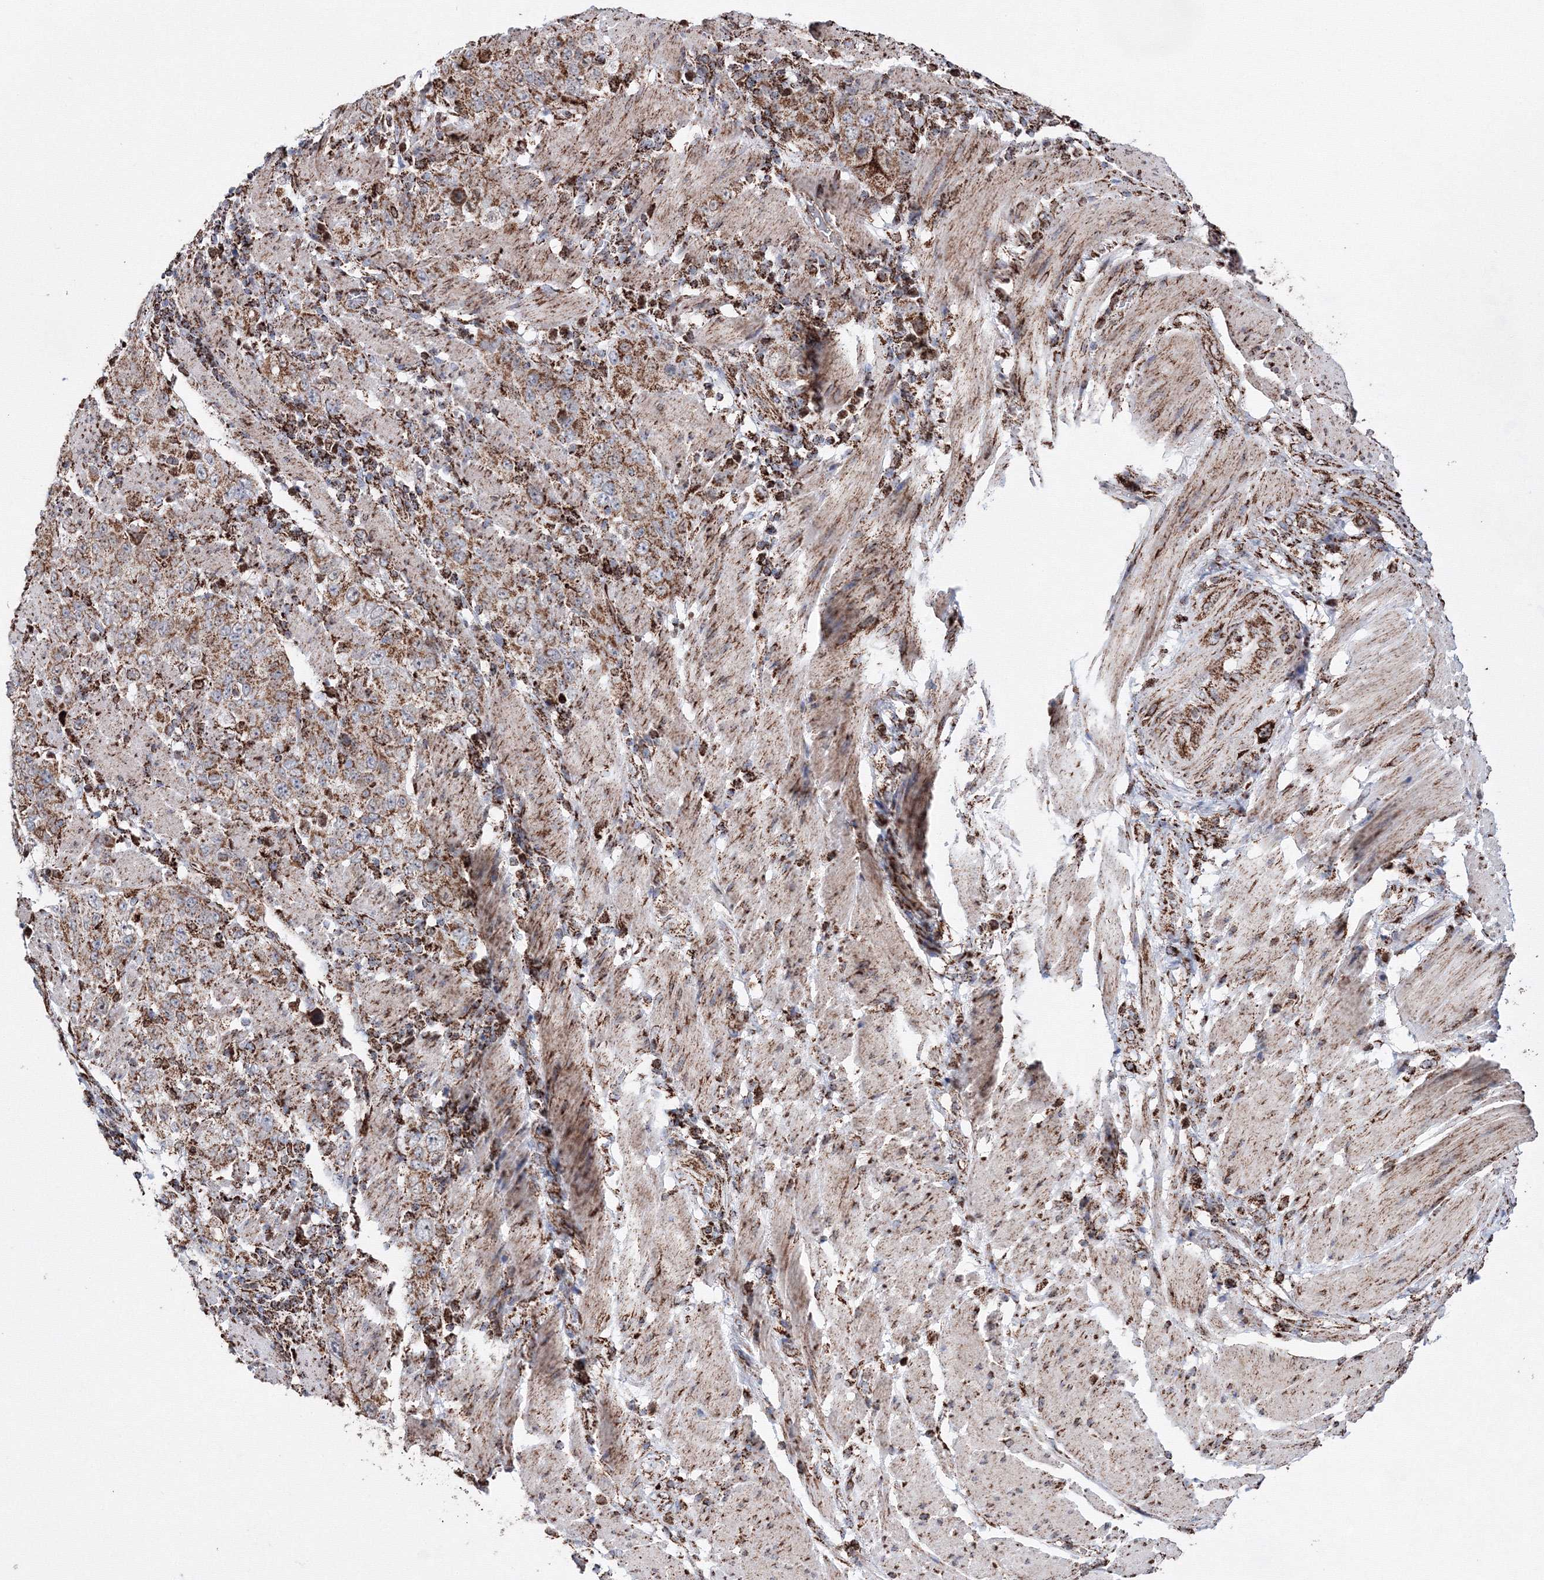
{"staining": {"intensity": "moderate", "quantity": ">75%", "location": "cytoplasmic/membranous"}, "tissue": "stomach cancer", "cell_type": "Tumor cells", "image_type": "cancer", "snomed": [{"axis": "morphology", "description": "Adenocarcinoma, NOS"}, {"axis": "topography", "description": "Stomach"}], "caption": "Immunohistochemistry staining of adenocarcinoma (stomach), which demonstrates medium levels of moderate cytoplasmic/membranous expression in approximately >75% of tumor cells indicating moderate cytoplasmic/membranous protein staining. The staining was performed using DAB (3,3'-diaminobenzidine) (brown) for protein detection and nuclei were counterstained in hematoxylin (blue).", "gene": "HADHB", "patient": {"sex": "male", "age": 48}}